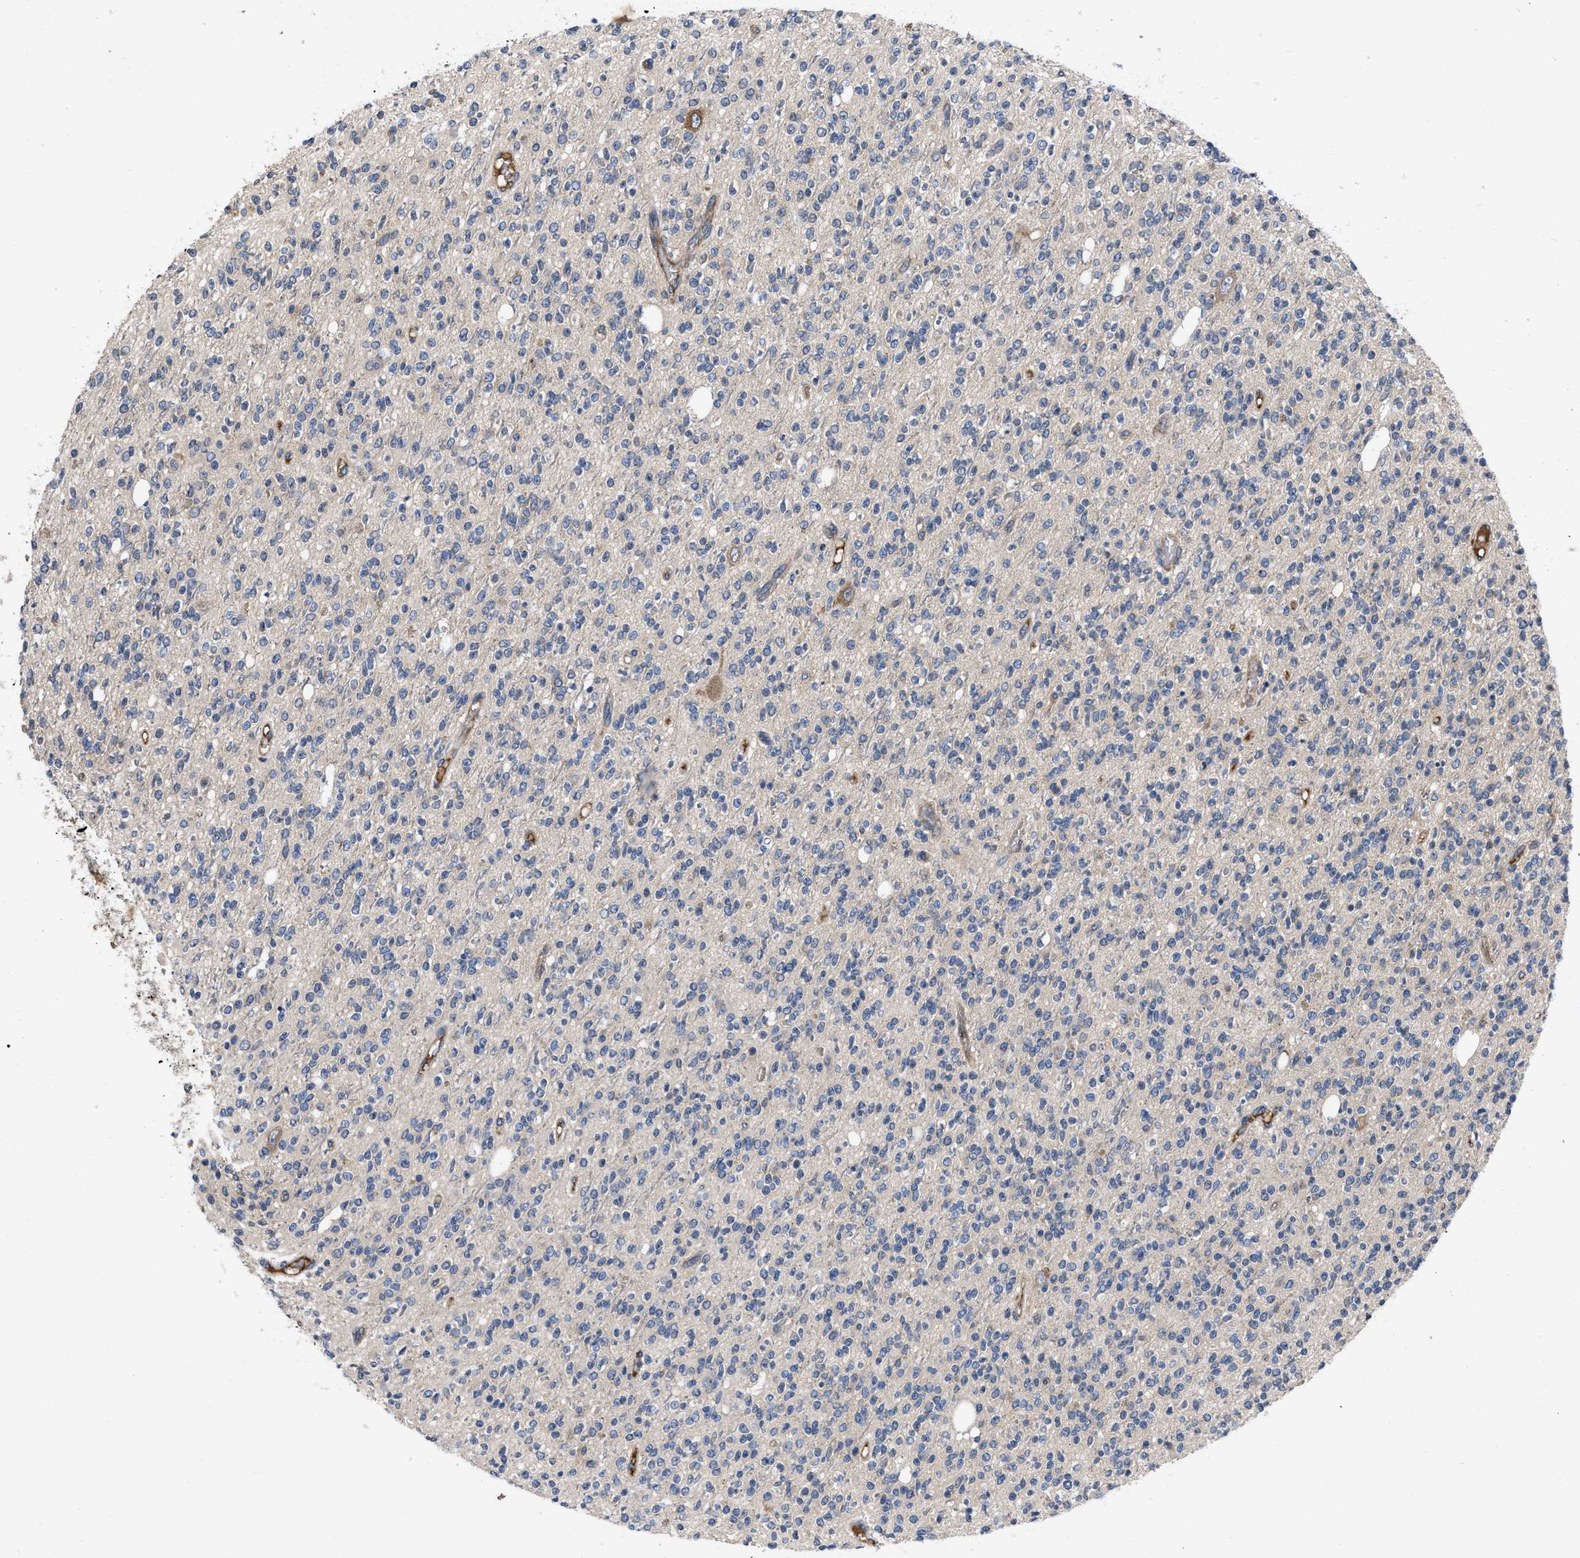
{"staining": {"intensity": "moderate", "quantity": "<25%", "location": "cytoplasmic/membranous"}, "tissue": "glioma", "cell_type": "Tumor cells", "image_type": "cancer", "snomed": [{"axis": "morphology", "description": "Glioma, malignant, High grade"}, {"axis": "topography", "description": "Brain"}], "caption": "Malignant glioma (high-grade) was stained to show a protein in brown. There is low levels of moderate cytoplasmic/membranous staining in about <25% of tumor cells.", "gene": "VPS4A", "patient": {"sex": "male", "age": 34}}